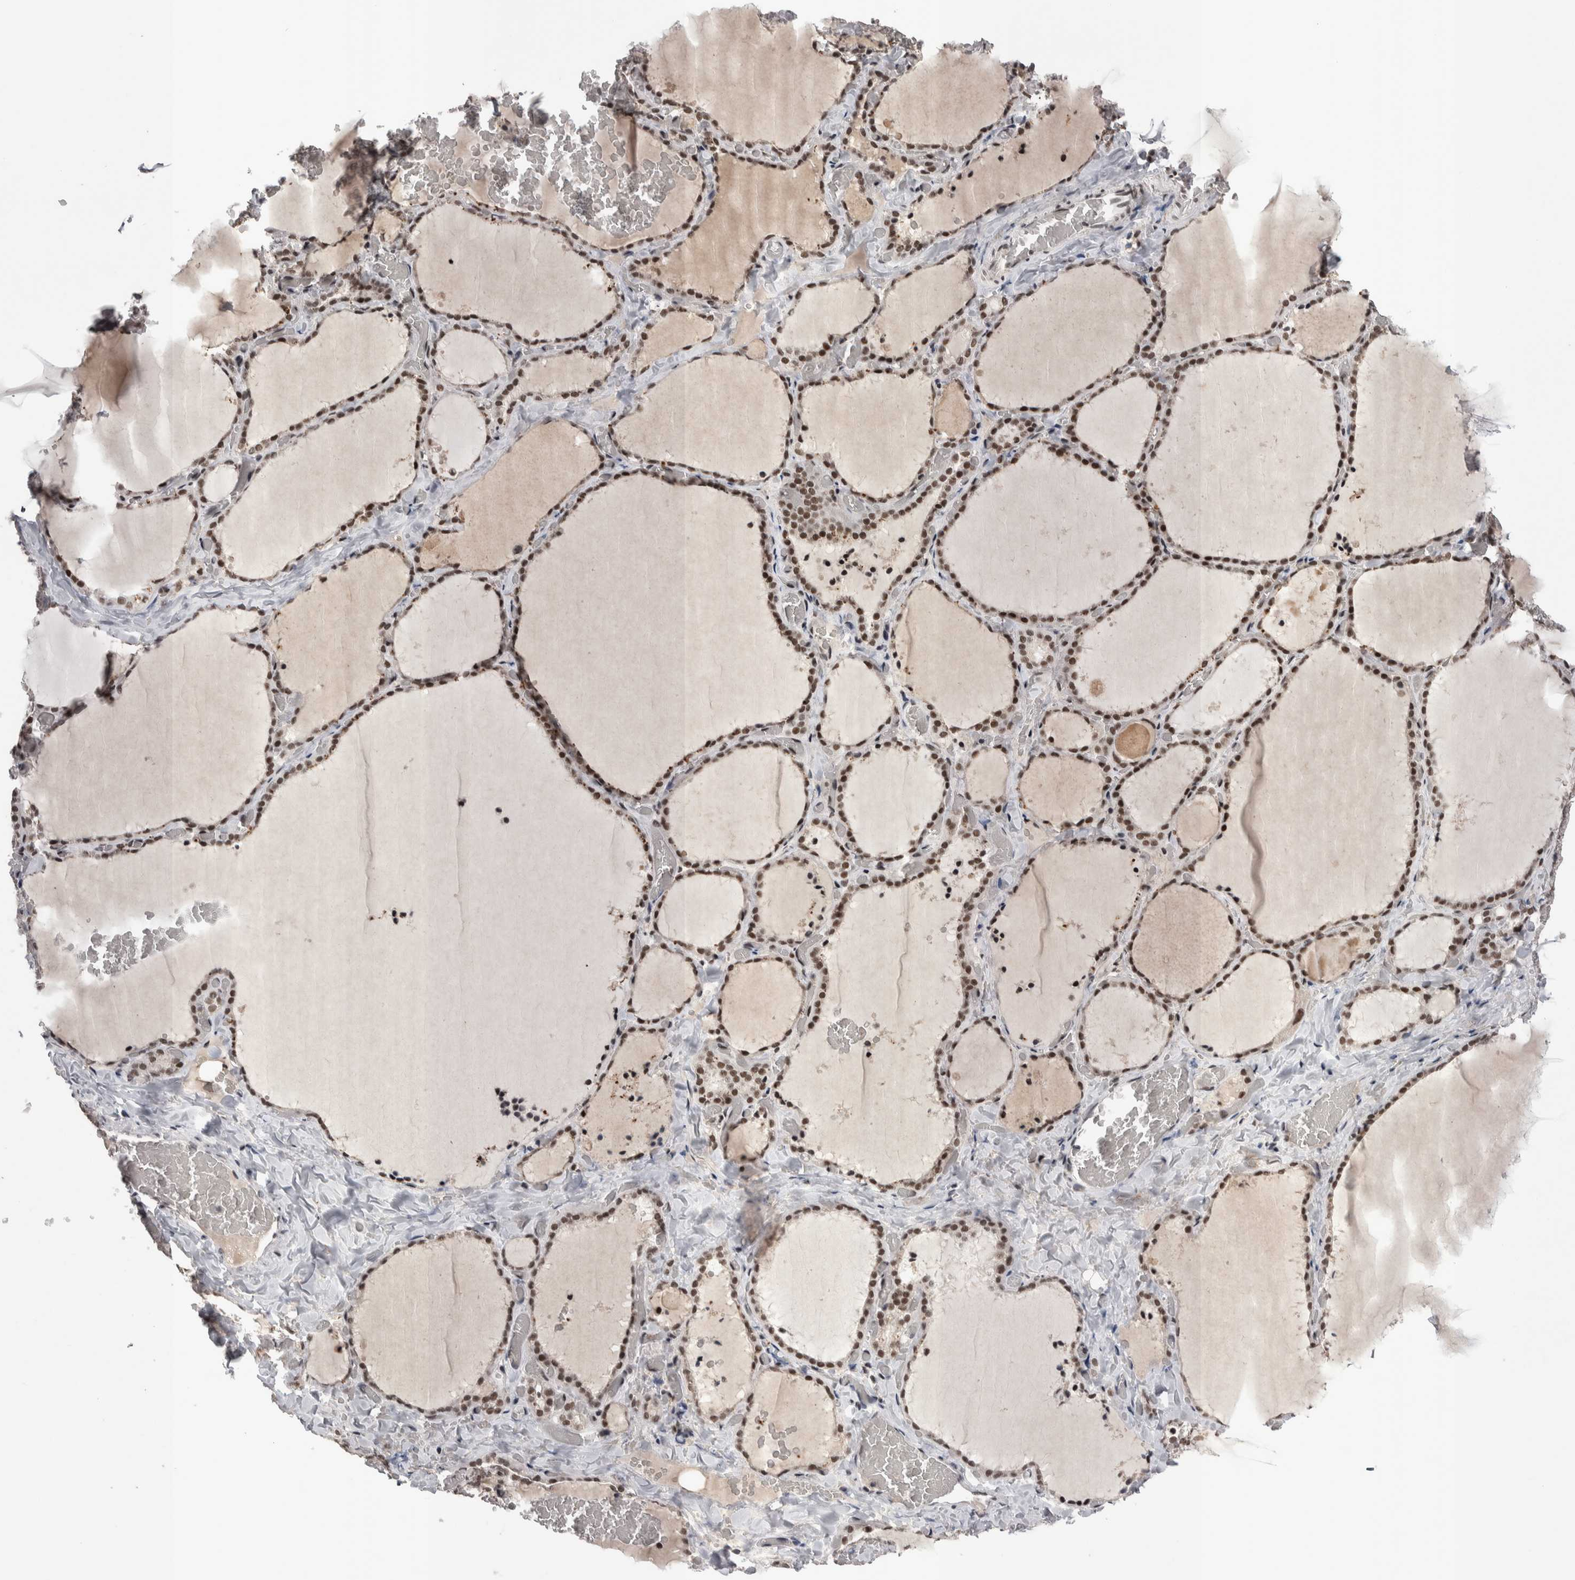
{"staining": {"intensity": "strong", "quantity": ">75%", "location": "nuclear"}, "tissue": "thyroid gland", "cell_type": "Glandular cells", "image_type": "normal", "snomed": [{"axis": "morphology", "description": "Normal tissue, NOS"}, {"axis": "topography", "description": "Thyroid gland"}], "caption": "Unremarkable thyroid gland was stained to show a protein in brown. There is high levels of strong nuclear expression in approximately >75% of glandular cells. The staining was performed using DAB, with brown indicating positive protein expression. Nuclei are stained blue with hematoxylin.", "gene": "DMTF1", "patient": {"sex": "female", "age": 22}}